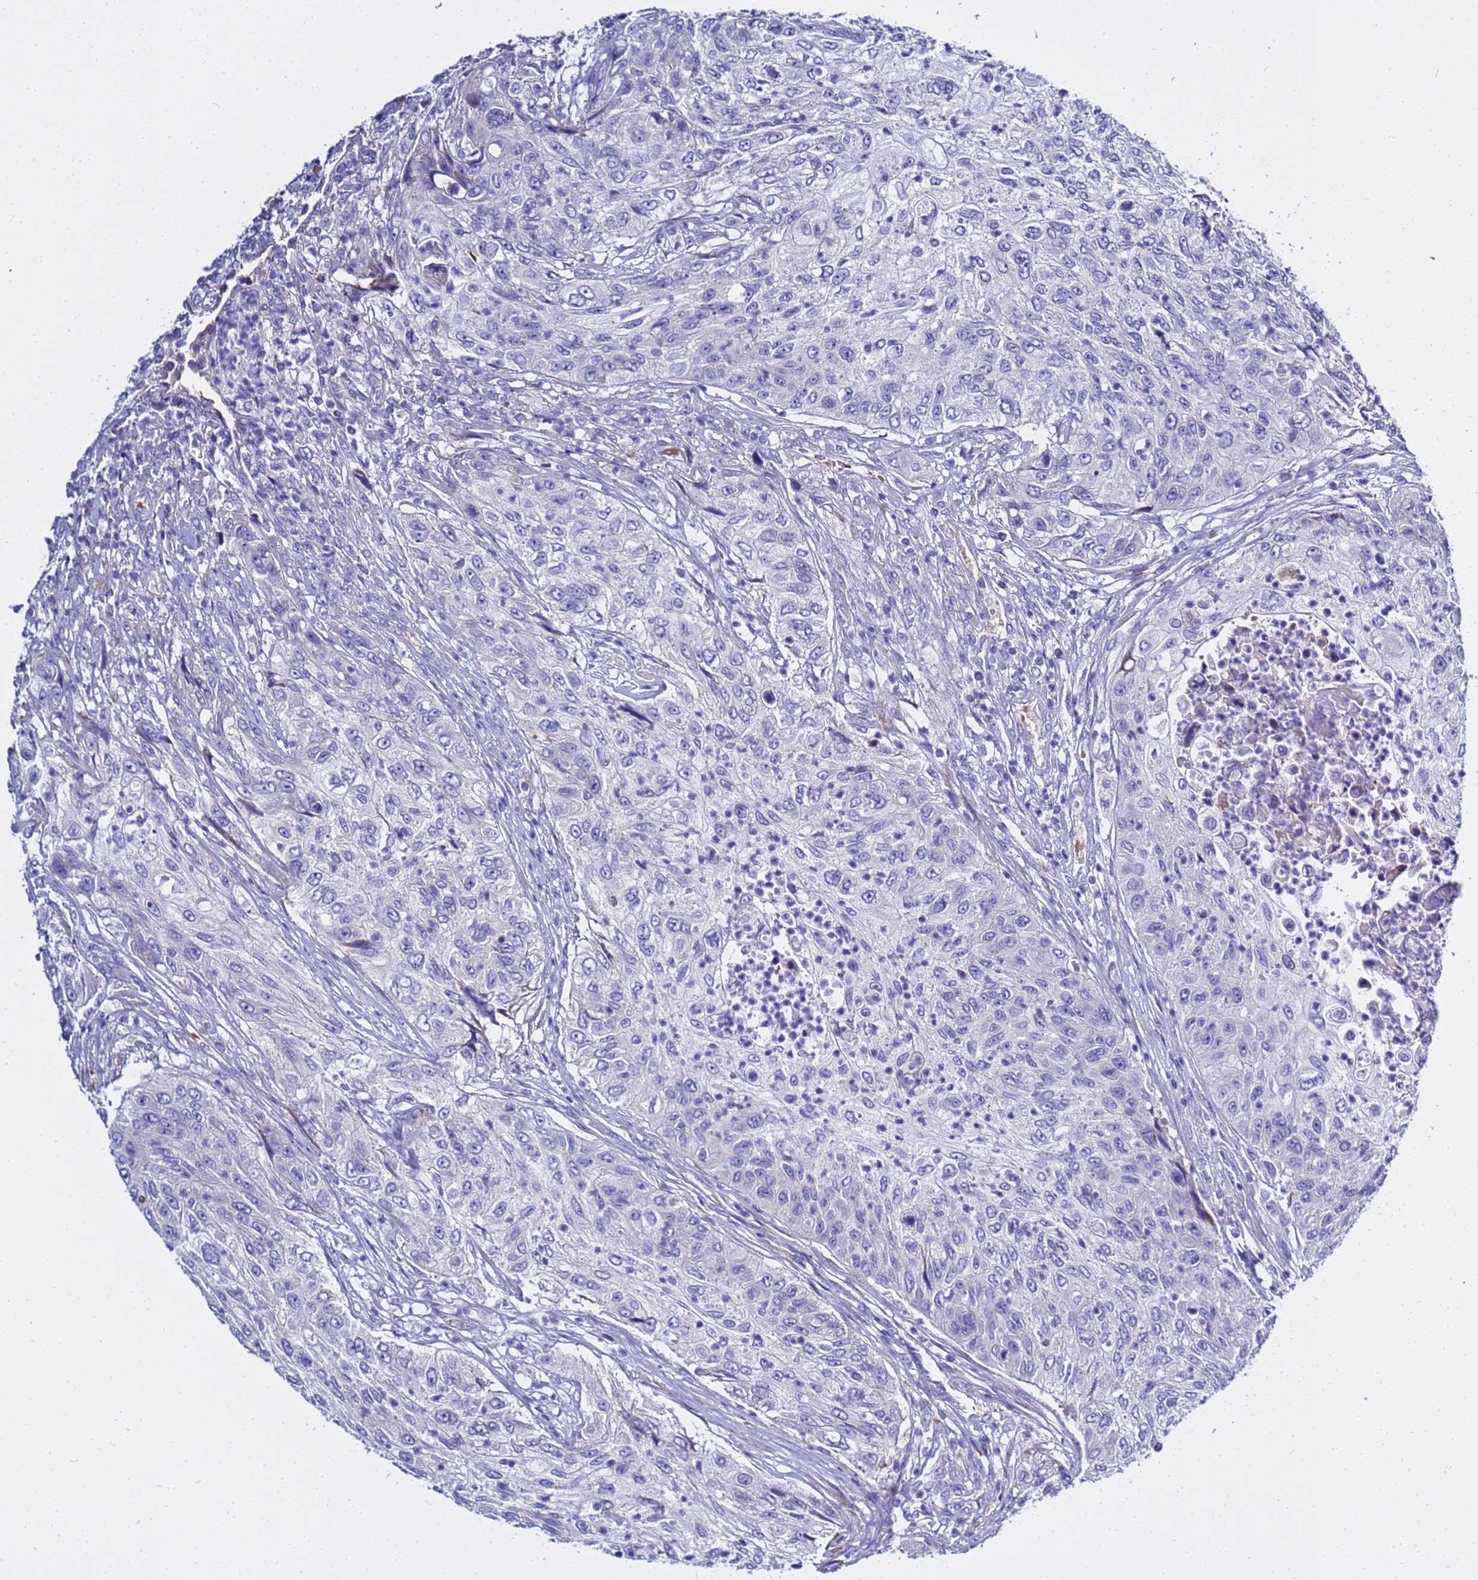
{"staining": {"intensity": "negative", "quantity": "none", "location": "none"}, "tissue": "urothelial cancer", "cell_type": "Tumor cells", "image_type": "cancer", "snomed": [{"axis": "morphology", "description": "Urothelial carcinoma, High grade"}, {"axis": "topography", "description": "Urinary bladder"}], "caption": "Image shows no protein expression in tumor cells of high-grade urothelial carcinoma tissue.", "gene": "USP18", "patient": {"sex": "female", "age": 60}}